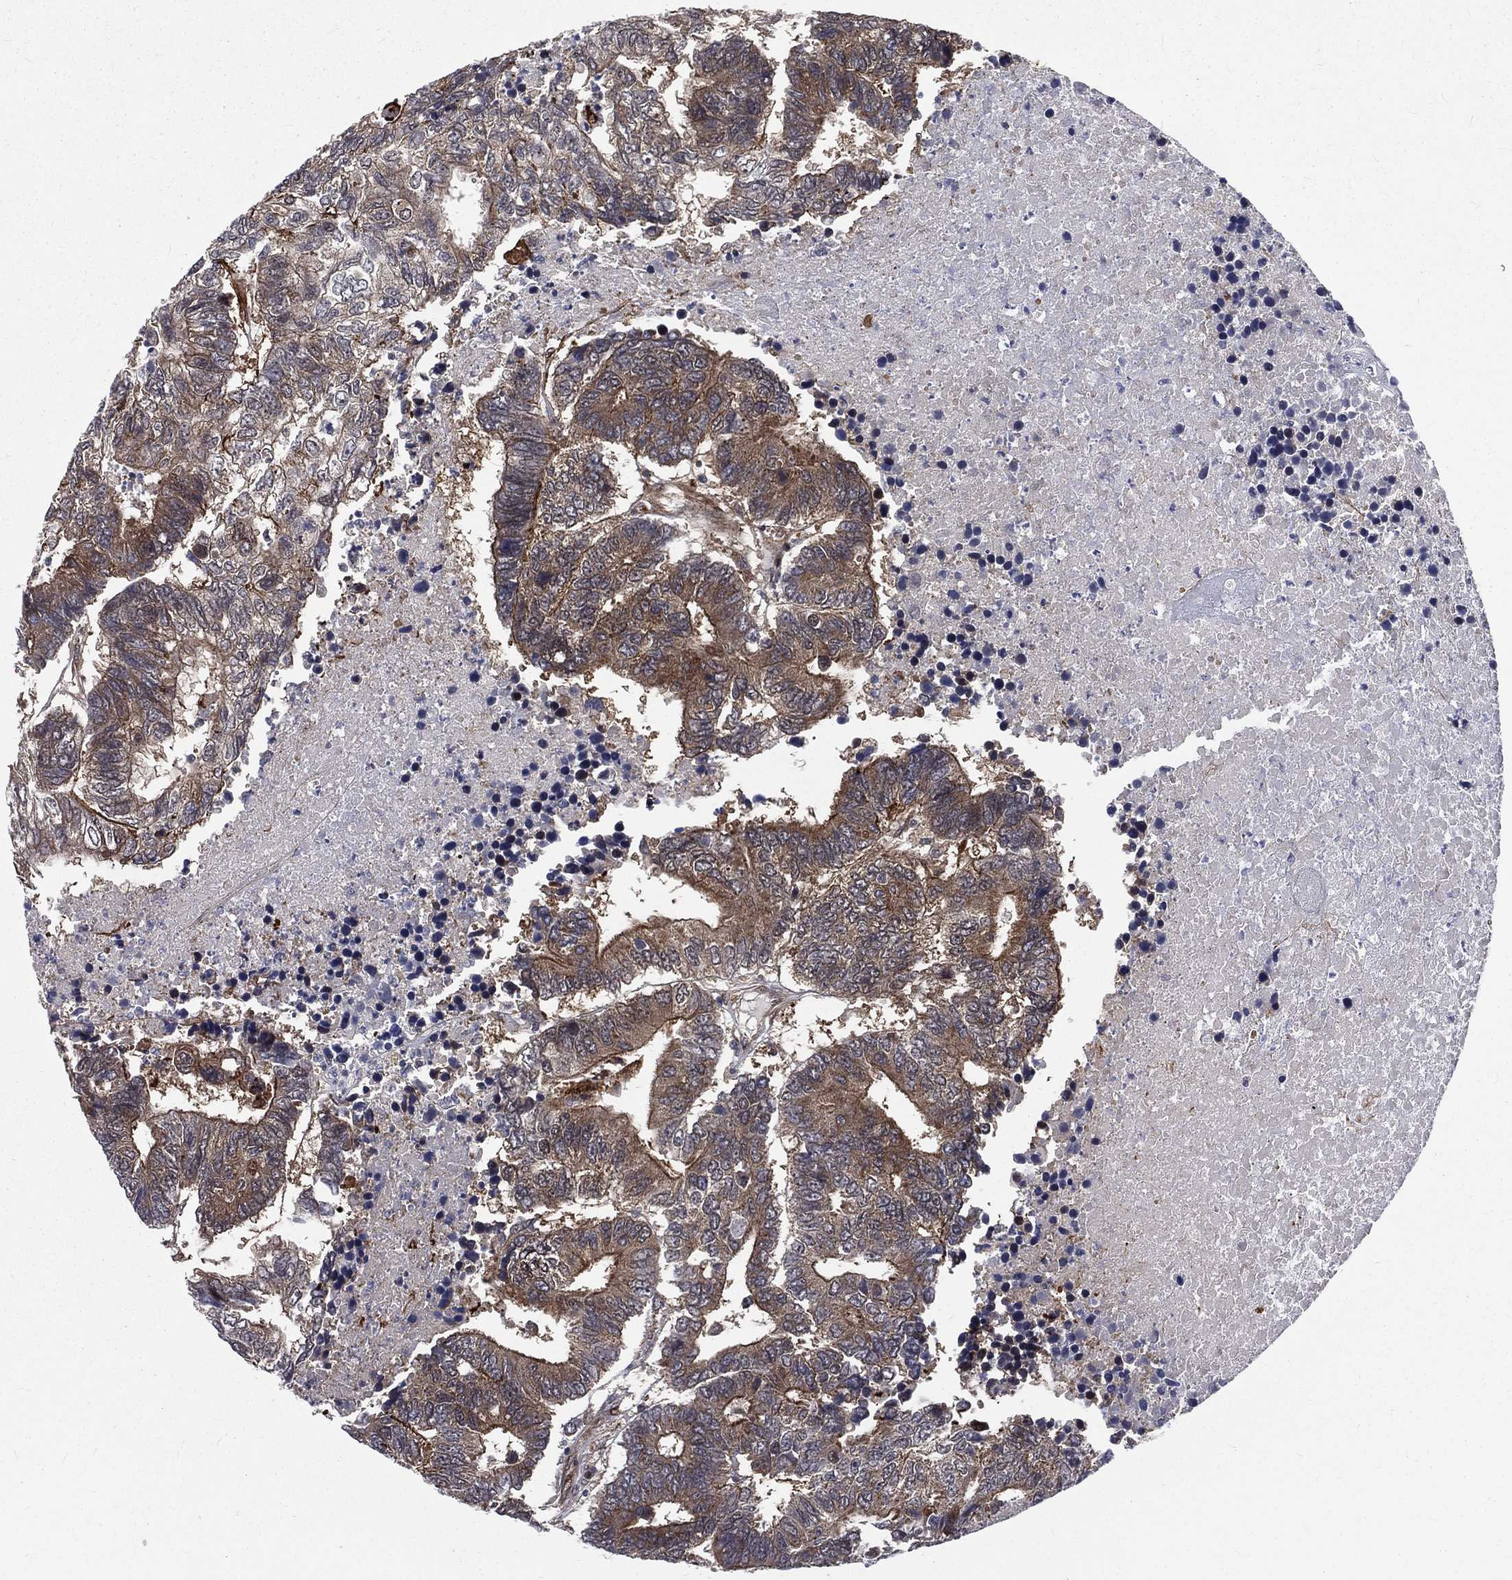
{"staining": {"intensity": "moderate", "quantity": "25%-75%", "location": "cytoplasmic/membranous"}, "tissue": "colorectal cancer", "cell_type": "Tumor cells", "image_type": "cancer", "snomed": [{"axis": "morphology", "description": "Adenocarcinoma, NOS"}, {"axis": "topography", "description": "Colon"}], "caption": "High-magnification brightfield microscopy of colorectal cancer (adenocarcinoma) stained with DAB (brown) and counterstained with hematoxylin (blue). tumor cells exhibit moderate cytoplasmic/membranous positivity is seen in approximately25%-75% of cells. (Brightfield microscopy of DAB IHC at high magnification).", "gene": "ARL3", "patient": {"sex": "female", "age": 48}}